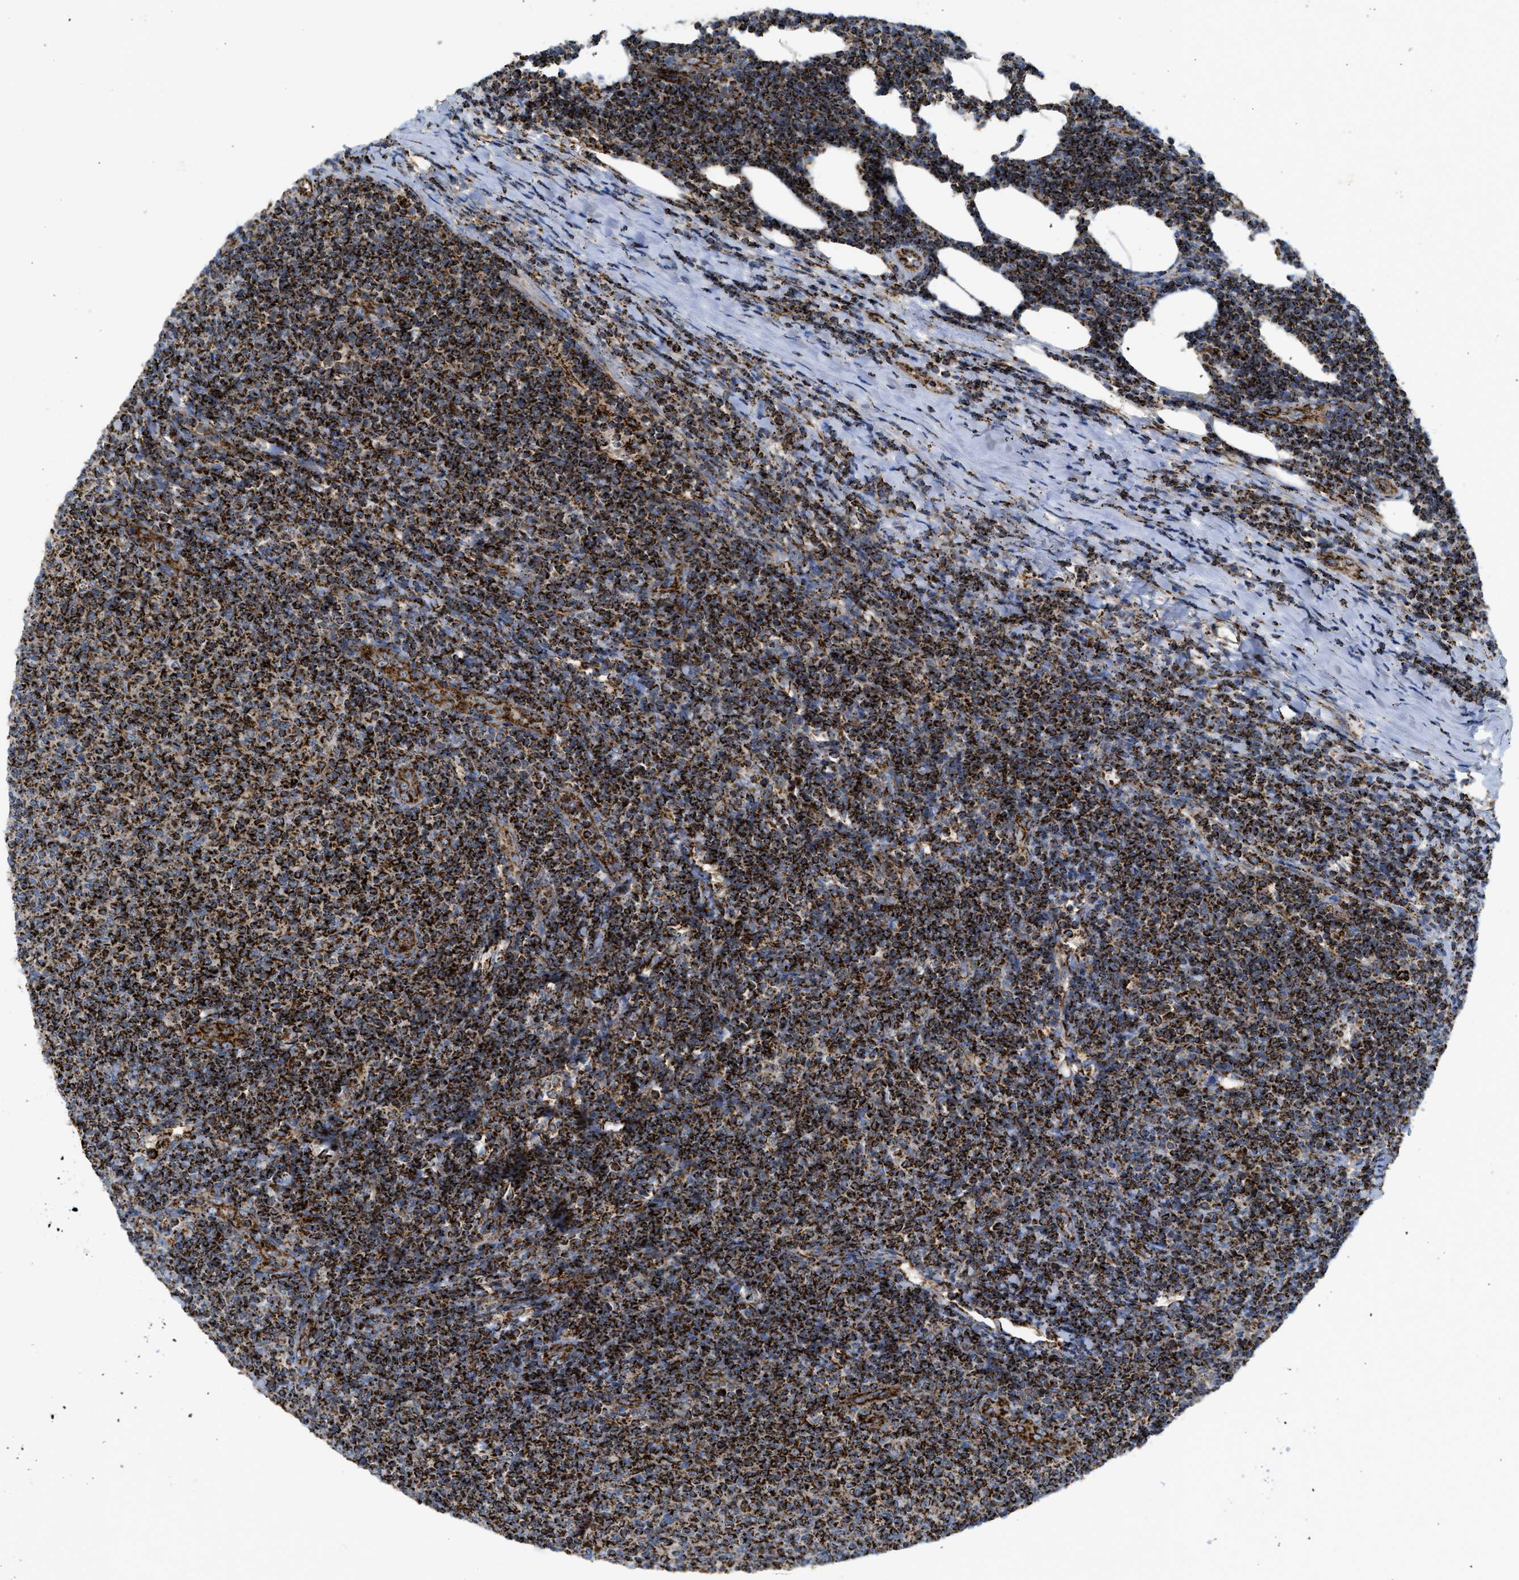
{"staining": {"intensity": "strong", "quantity": ">75%", "location": "cytoplasmic/membranous"}, "tissue": "lymphoma", "cell_type": "Tumor cells", "image_type": "cancer", "snomed": [{"axis": "morphology", "description": "Malignant lymphoma, non-Hodgkin's type, Low grade"}, {"axis": "topography", "description": "Lymph node"}], "caption": "Lymphoma tissue displays strong cytoplasmic/membranous positivity in approximately >75% of tumor cells The protein of interest is stained brown, and the nuclei are stained in blue (DAB (3,3'-diaminobenzidine) IHC with brightfield microscopy, high magnification).", "gene": "SQOR", "patient": {"sex": "male", "age": 66}}